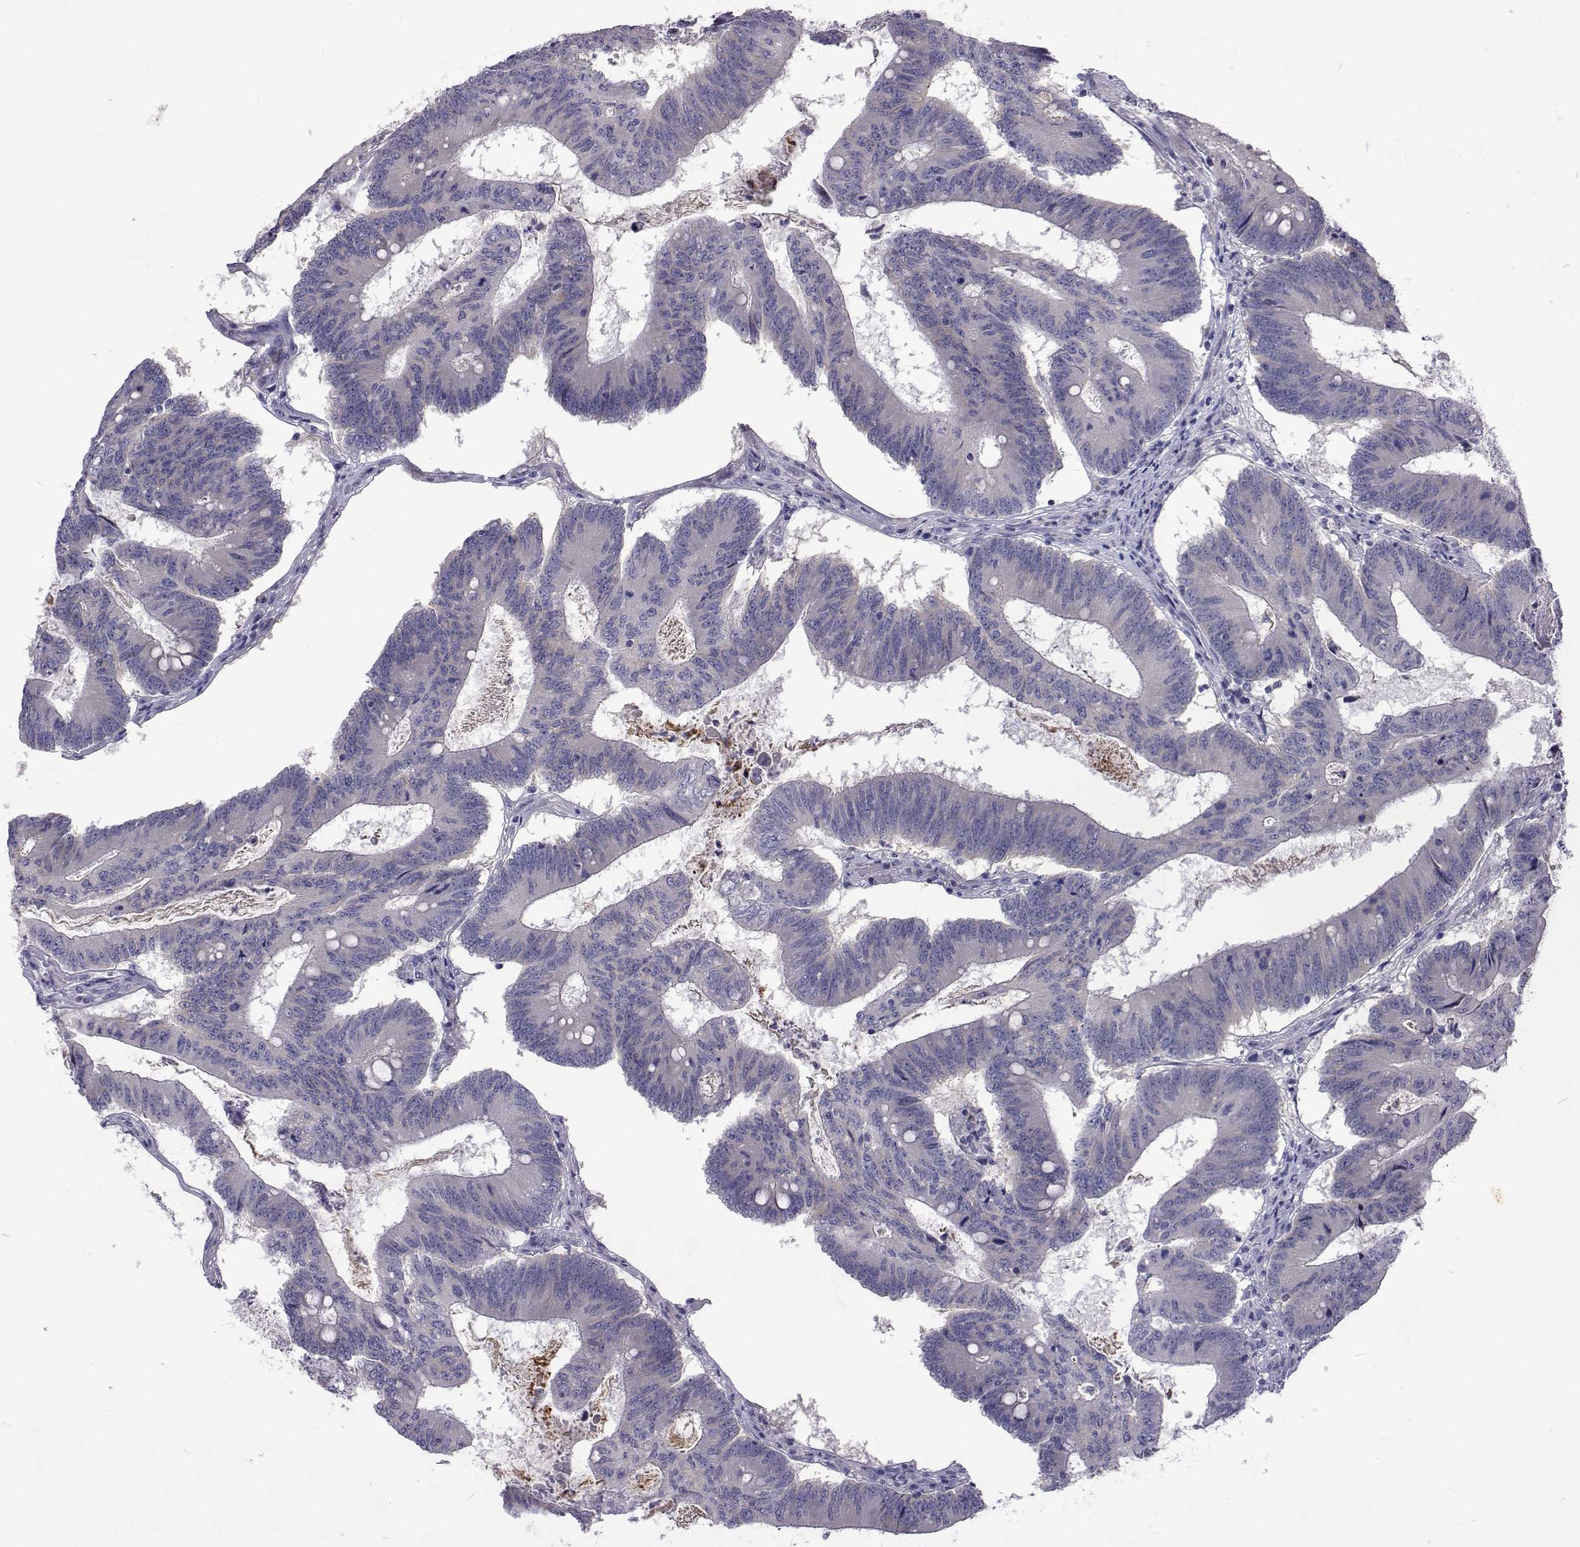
{"staining": {"intensity": "negative", "quantity": "none", "location": "none"}, "tissue": "colorectal cancer", "cell_type": "Tumor cells", "image_type": "cancer", "snomed": [{"axis": "morphology", "description": "Adenocarcinoma, NOS"}, {"axis": "topography", "description": "Colon"}], "caption": "Immunohistochemical staining of colorectal adenocarcinoma demonstrates no significant expression in tumor cells. (Stains: DAB (3,3'-diaminobenzidine) IHC with hematoxylin counter stain, Microscopy: brightfield microscopy at high magnification).", "gene": "NPR3", "patient": {"sex": "female", "age": 70}}